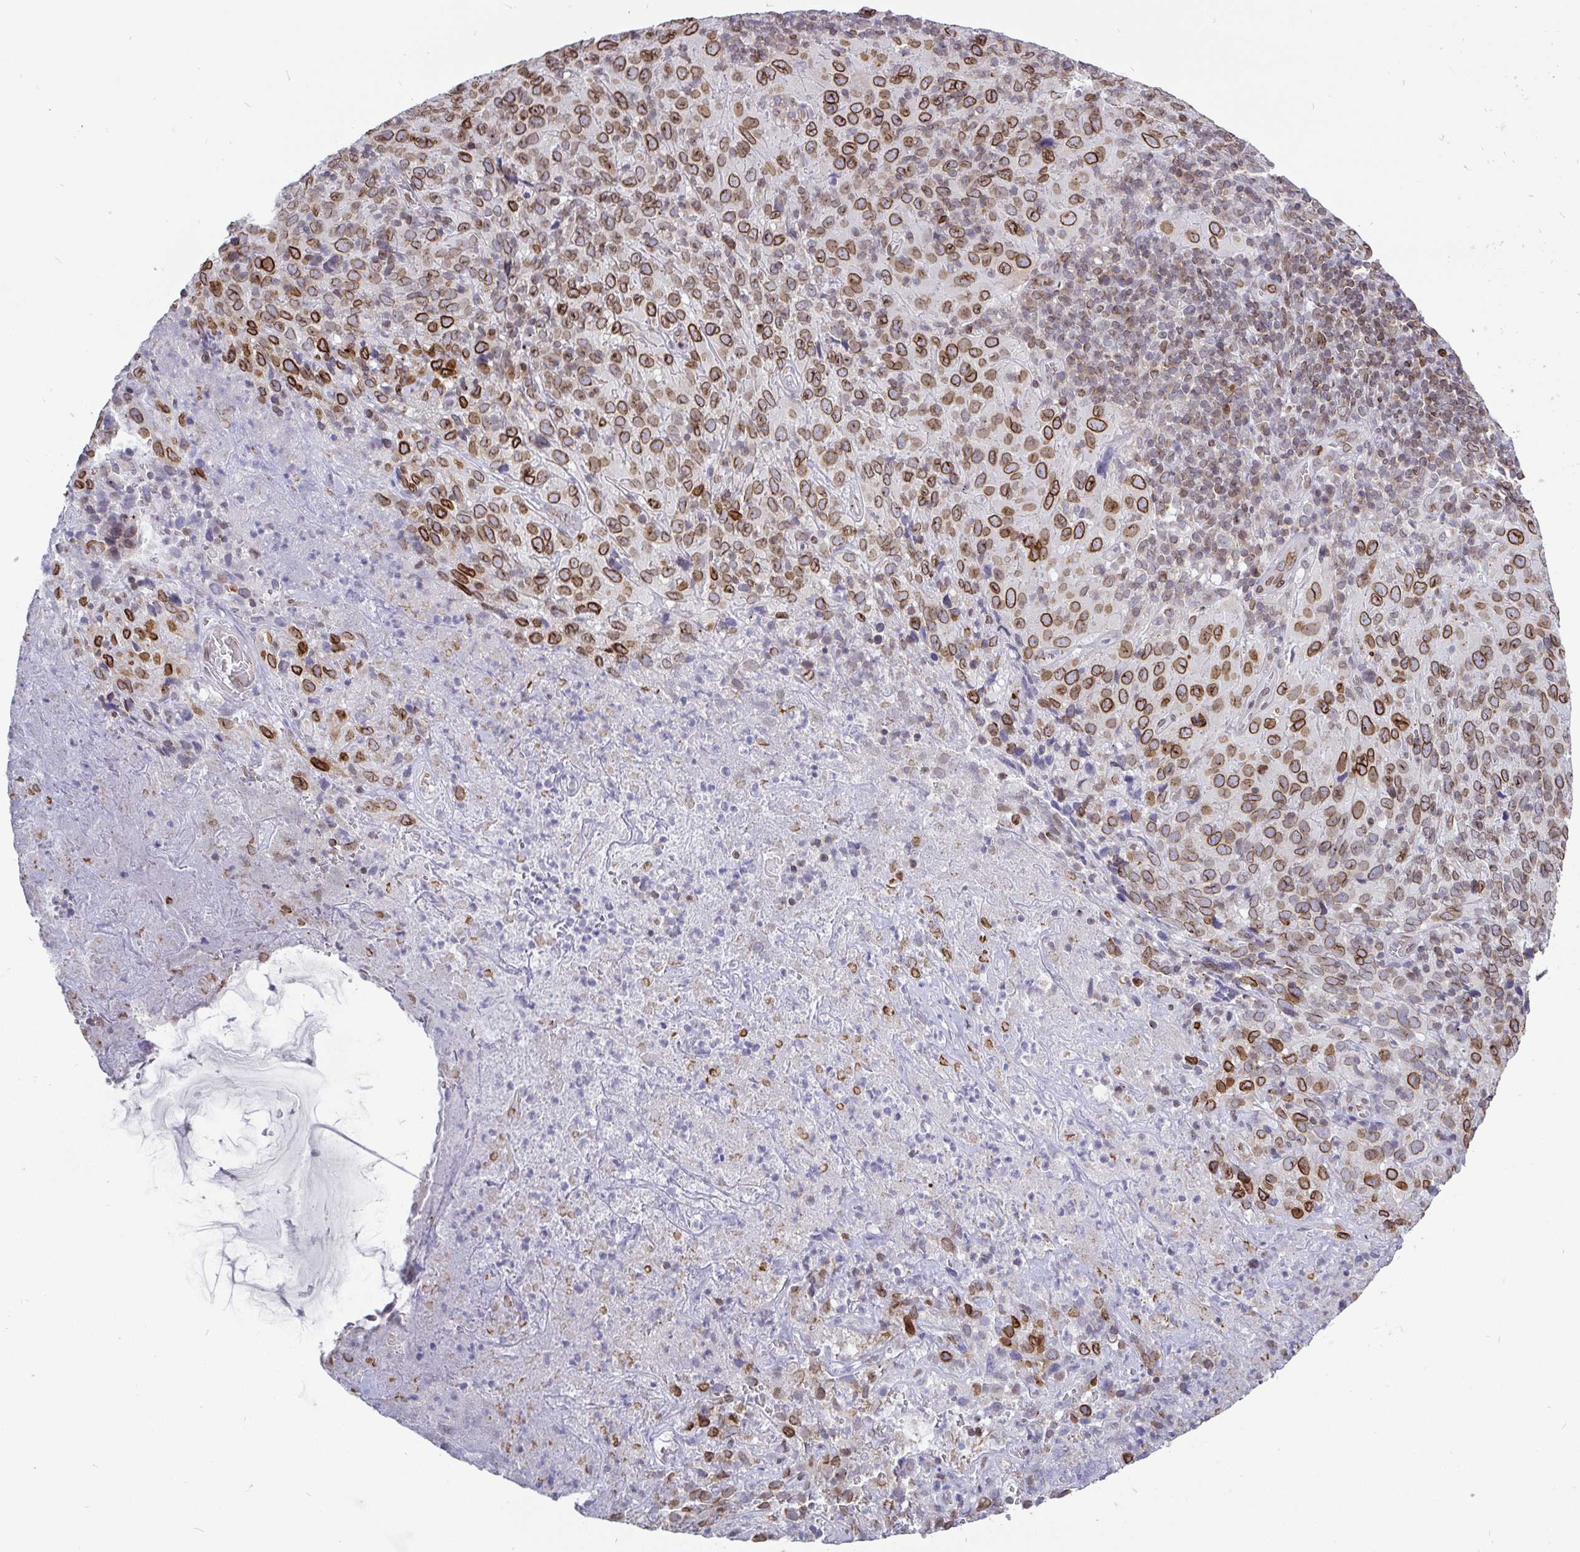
{"staining": {"intensity": "moderate", "quantity": ">75%", "location": "cytoplasmic/membranous,nuclear"}, "tissue": "cervical cancer", "cell_type": "Tumor cells", "image_type": "cancer", "snomed": [{"axis": "morphology", "description": "Squamous cell carcinoma, NOS"}, {"axis": "topography", "description": "Cervix"}], "caption": "Squamous cell carcinoma (cervical) stained with IHC exhibits moderate cytoplasmic/membranous and nuclear positivity in approximately >75% of tumor cells. (Brightfield microscopy of DAB IHC at high magnification).", "gene": "EMD", "patient": {"sex": "female", "age": 51}}